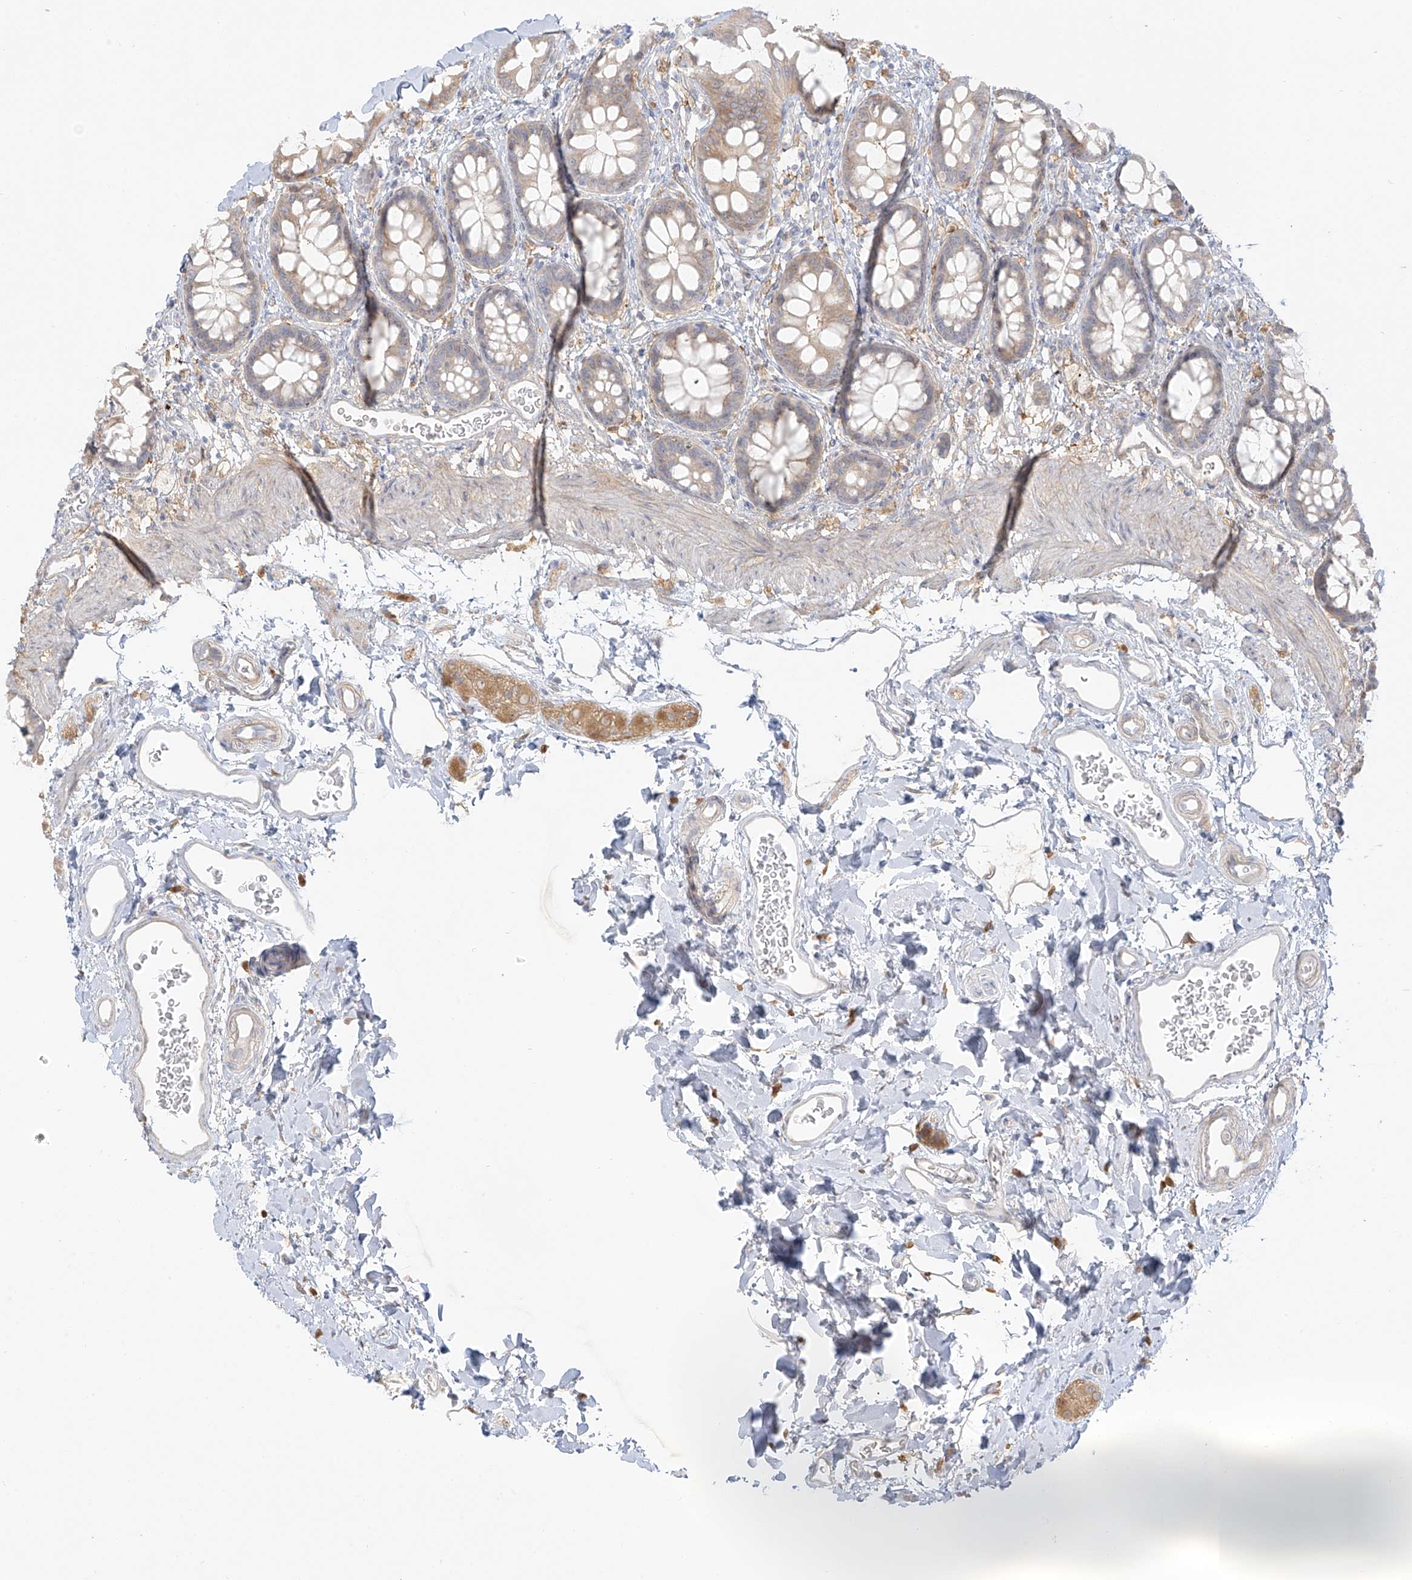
{"staining": {"intensity": "weak", "quantity": "25%-75%", "location": "cytoplasmic/membranous"}, "tissue": "rectum", "cell_type": "Glandular cells", "image_type": "normal", "snomed": [{"axis": "morphology", "description": "Normal tissue, NOS"}, {"axis": "topography", "description": "Rectum"}], "caption": "Human rectum stained with a protein marker reveals weak staining in glandular cells.", "gene": "UPK1B", "patient": {"sex": "female", "age": 65}}